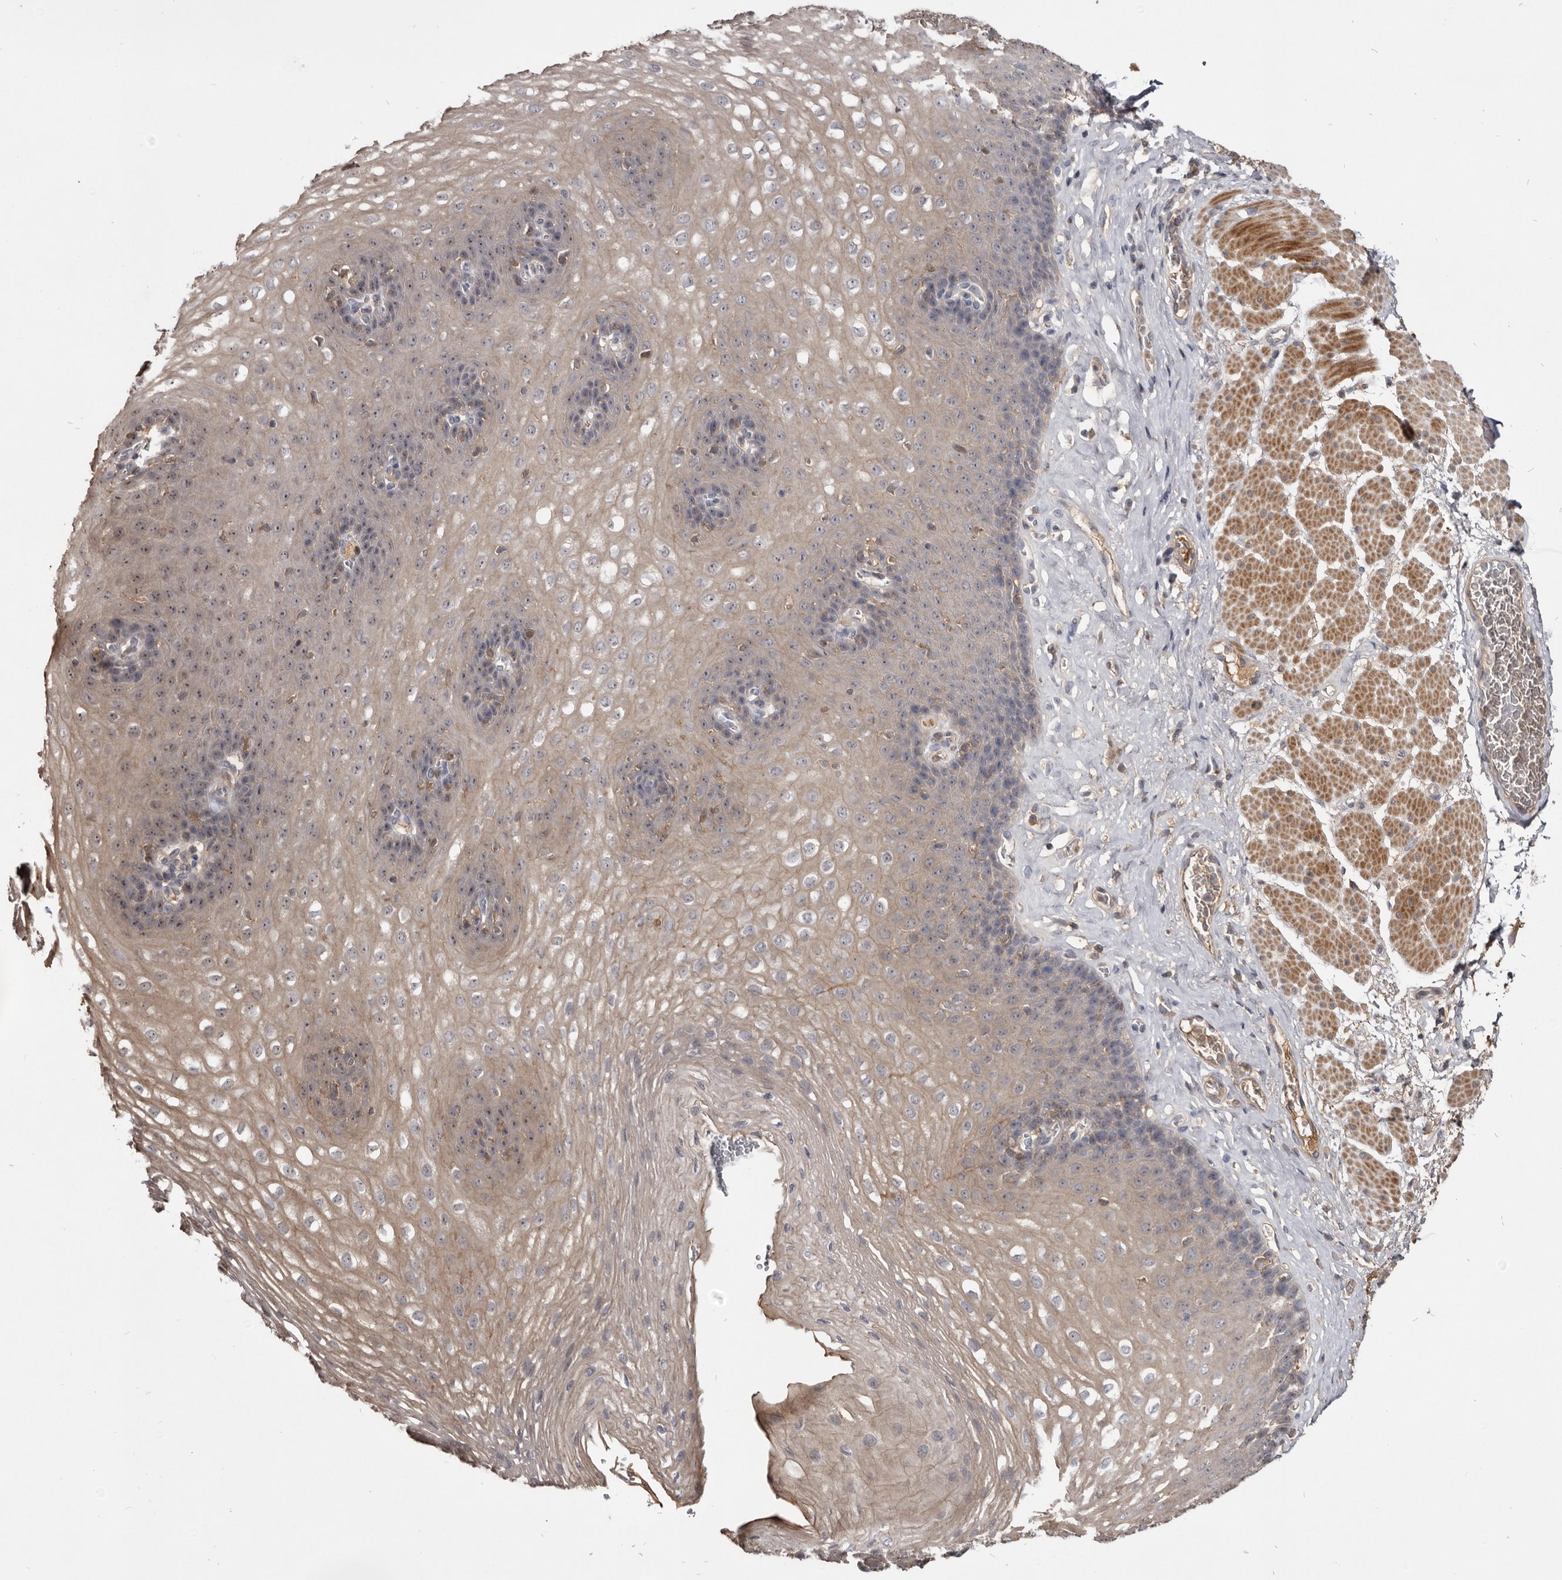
{"staining": {"intensity": "weak", "quantity": "25%-75%", "location": "cytoplasmic/membranous,nuclear"}, "tissue": "esophagus", "cell_type": "Squamous epithelial cells", "image_type": "normal", "snomed": [{"axis": "morphology", "description": "Normal tissue, NOS"}, {"axis": "topography", "description": "Esophagus"}], "caption": "Protein staining shows weak cytoplasmic/membranous,nuclear expression in approximately 25%-75% of squamous epithelial cells in normal esophagus.", "gene": "TTC39A", "patient": {"sex": "female", "age": 66}}